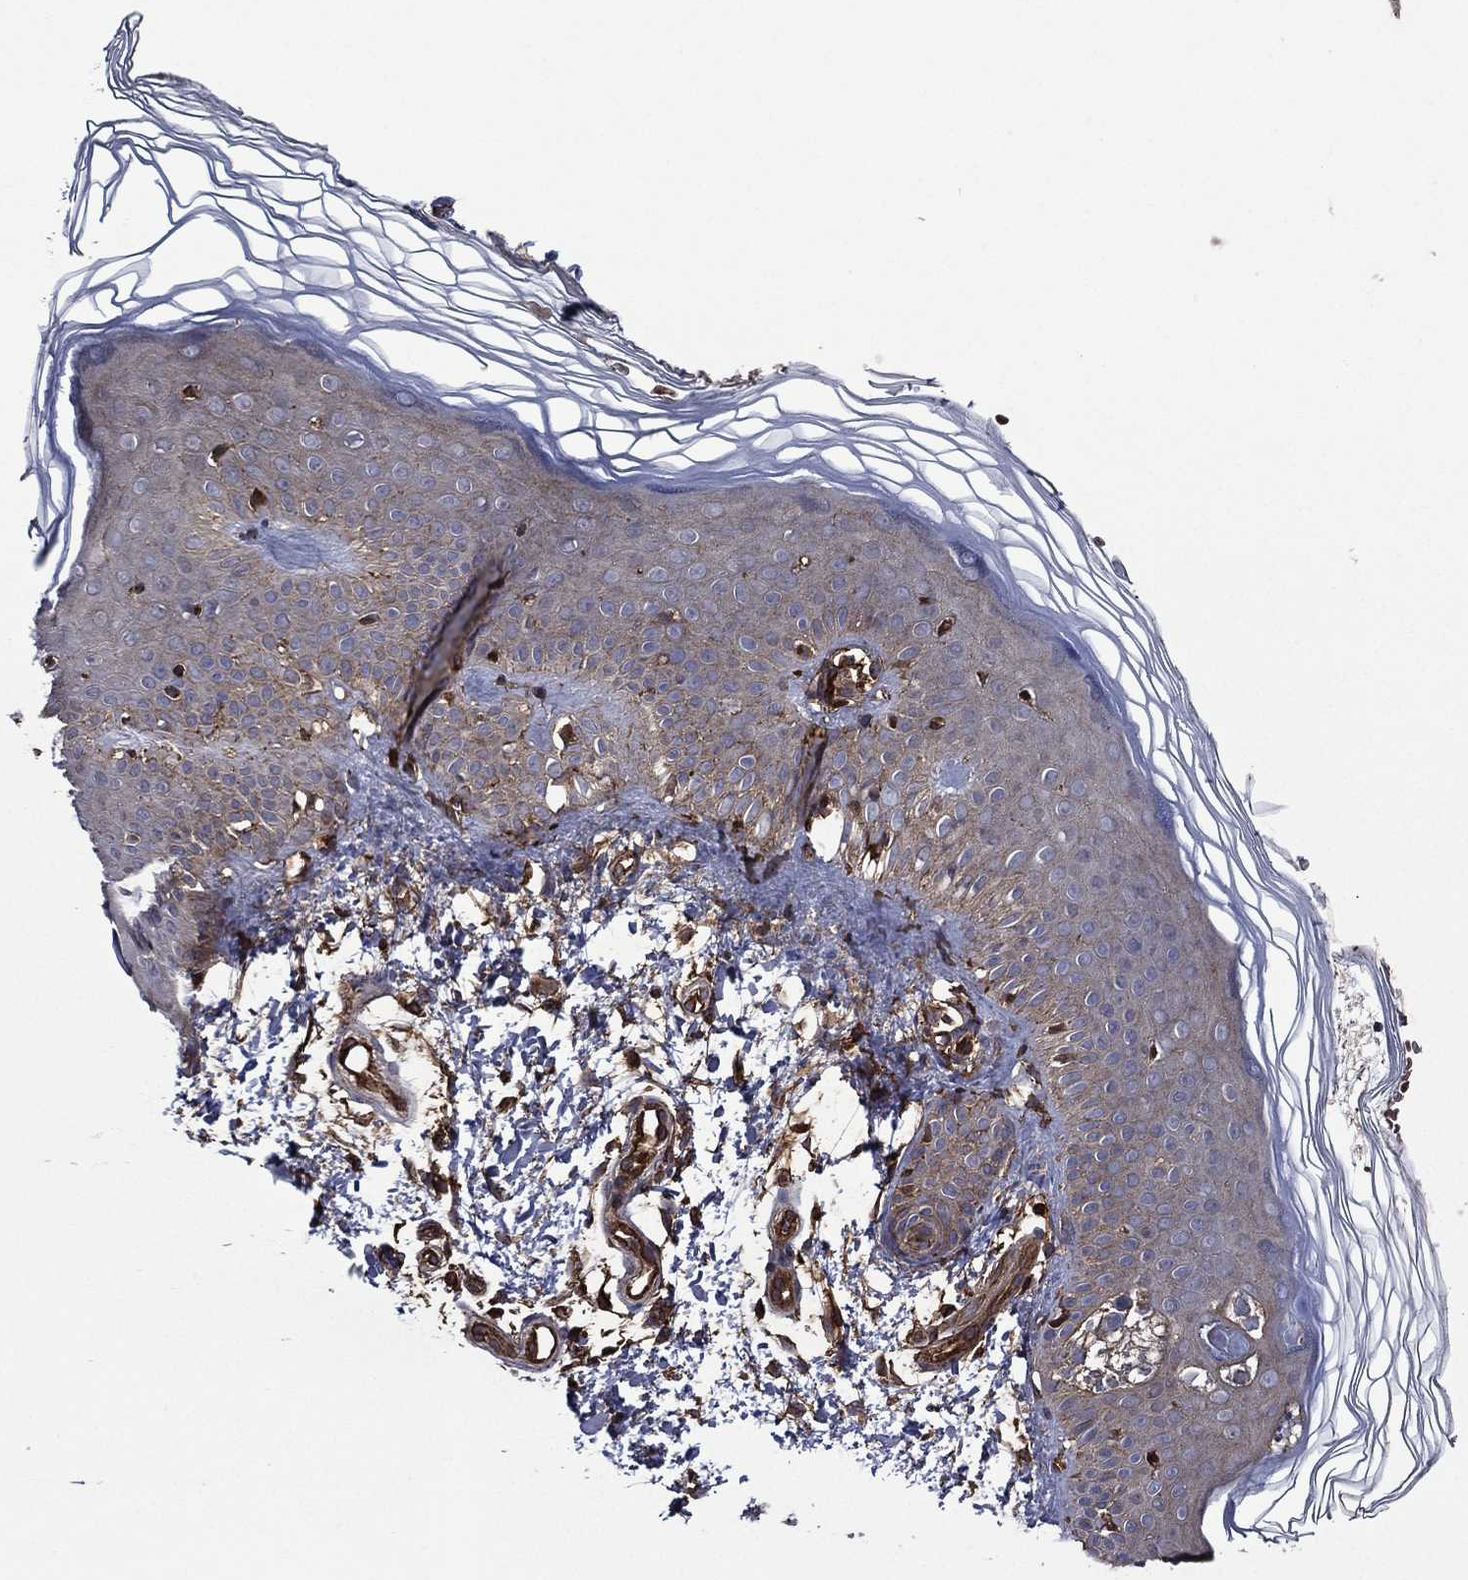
{"staining": {"intensity": "strong", "quantity": "25%-75%", "location": "cytoplasmic/membranous"}, "tissue": "skin", "cell_type": "Fibroblasts", "image_type": "normal", "snomed": [{"axis": "morphology", "description": "Normal tissue, NOS"}, {"axis": "topography", "description": "Skin"}], "caption": "Protein analysis of normal skin demonstrates strong cytoplasmic/membranous staining in approximately 25%-75% of fibroblasts.", "gene": "PLPP3", "patient": {"sex": "female", "age": 62}}